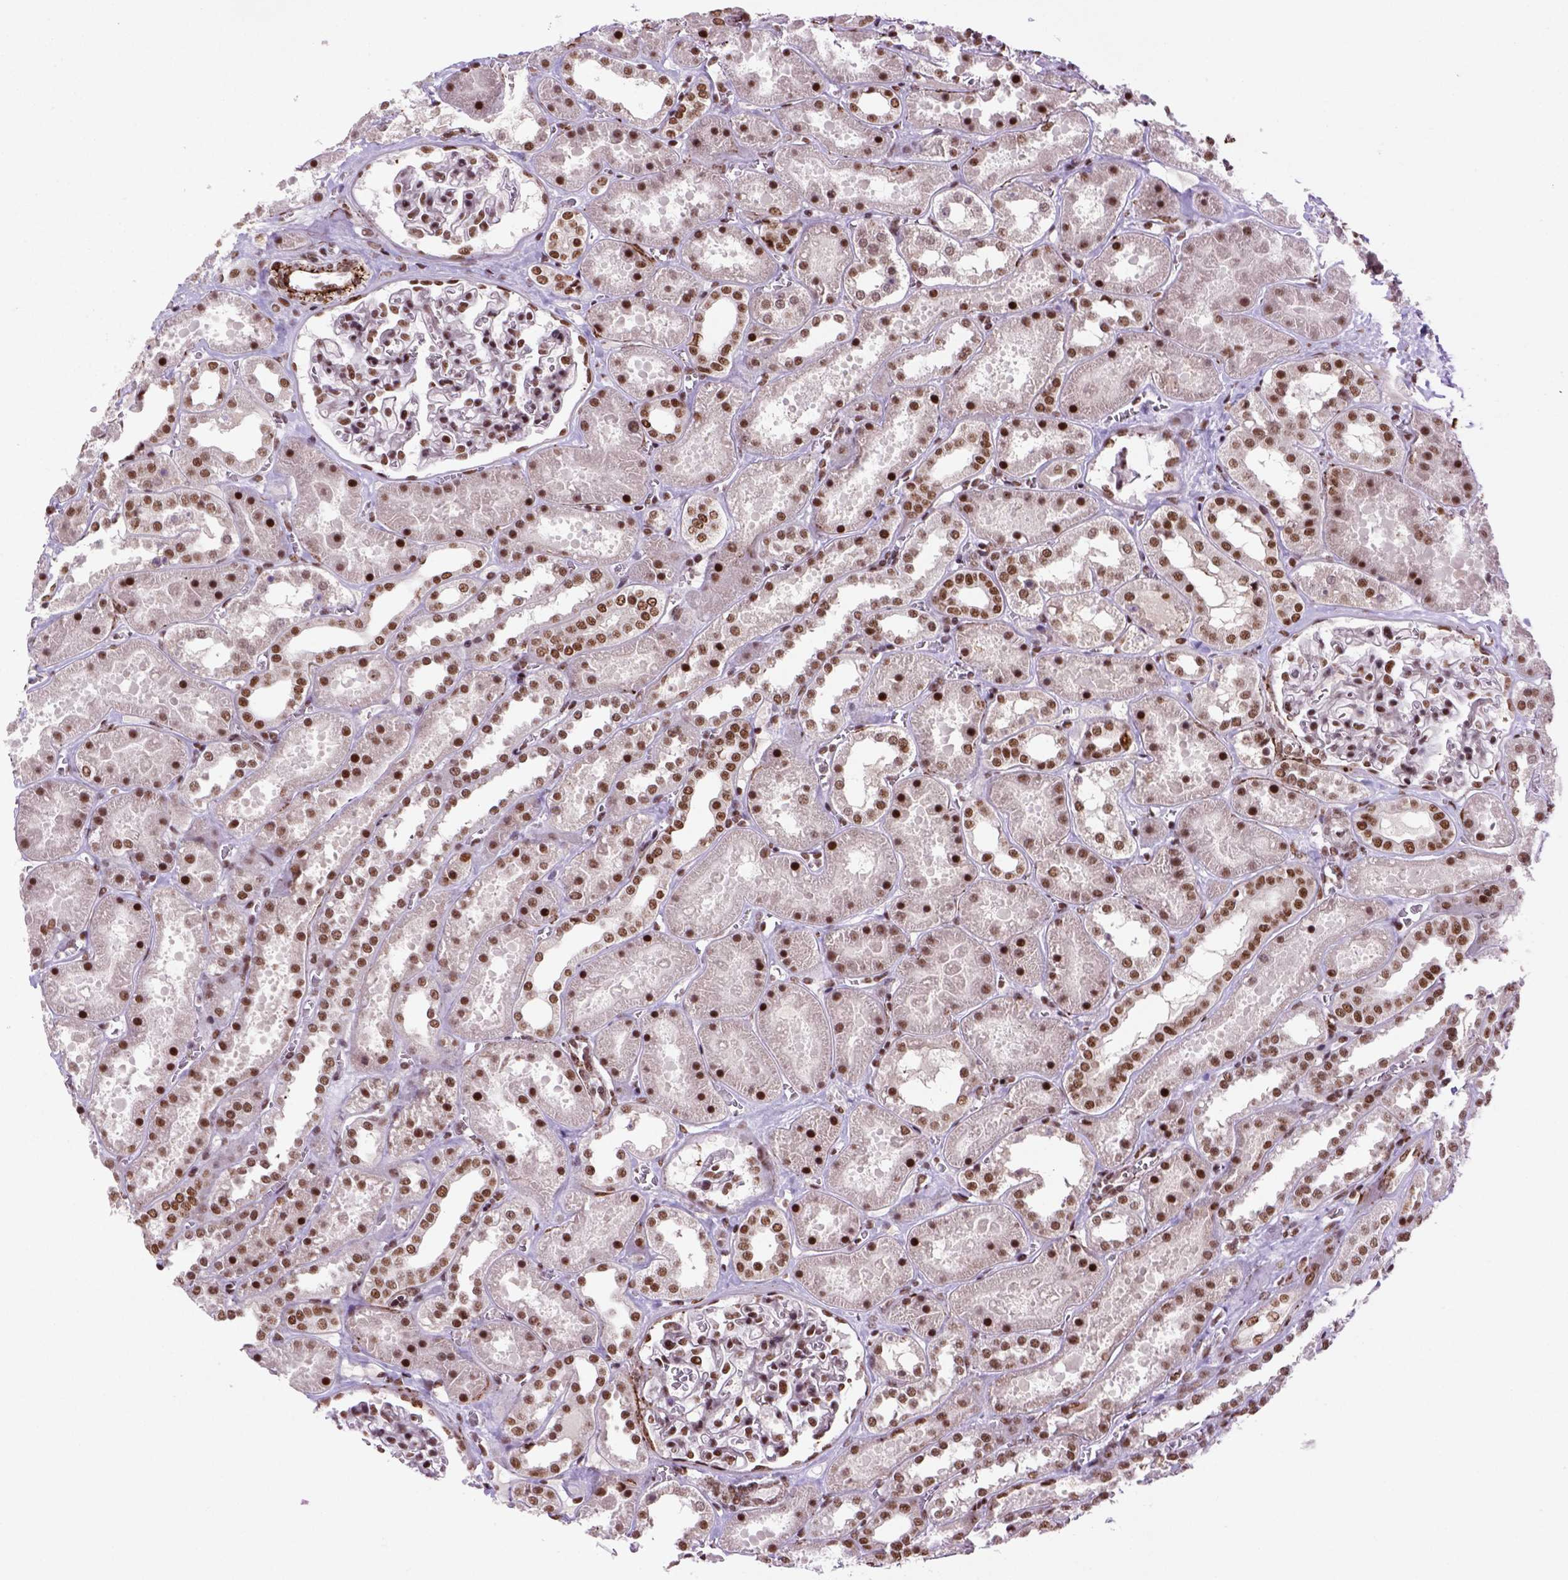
{"staining": {"intensity": "strong", "quantity": ">75%", "location": "nuclear"}, "tissue": "kidney", "cell_type": "Cells in glomeruli", "image_type": "normal", "snomed": [{"axis": "morphology", "description": "Normal tissue, NOS"}, {"axis": "topography", "description": "Kidney"}], "caption": "Cells in glomeruli exhibit strong nuclear positivity in approximately >75% of cells in unremarkable kidney. Using DAB (3,3'-diaminobenzidine) (brown) and hematoxylin (blue) stains, captured at high magnification using brightfield microscopy.", "gene": "NSMCE2", "patient": {"sex": "female", "age": 41}}